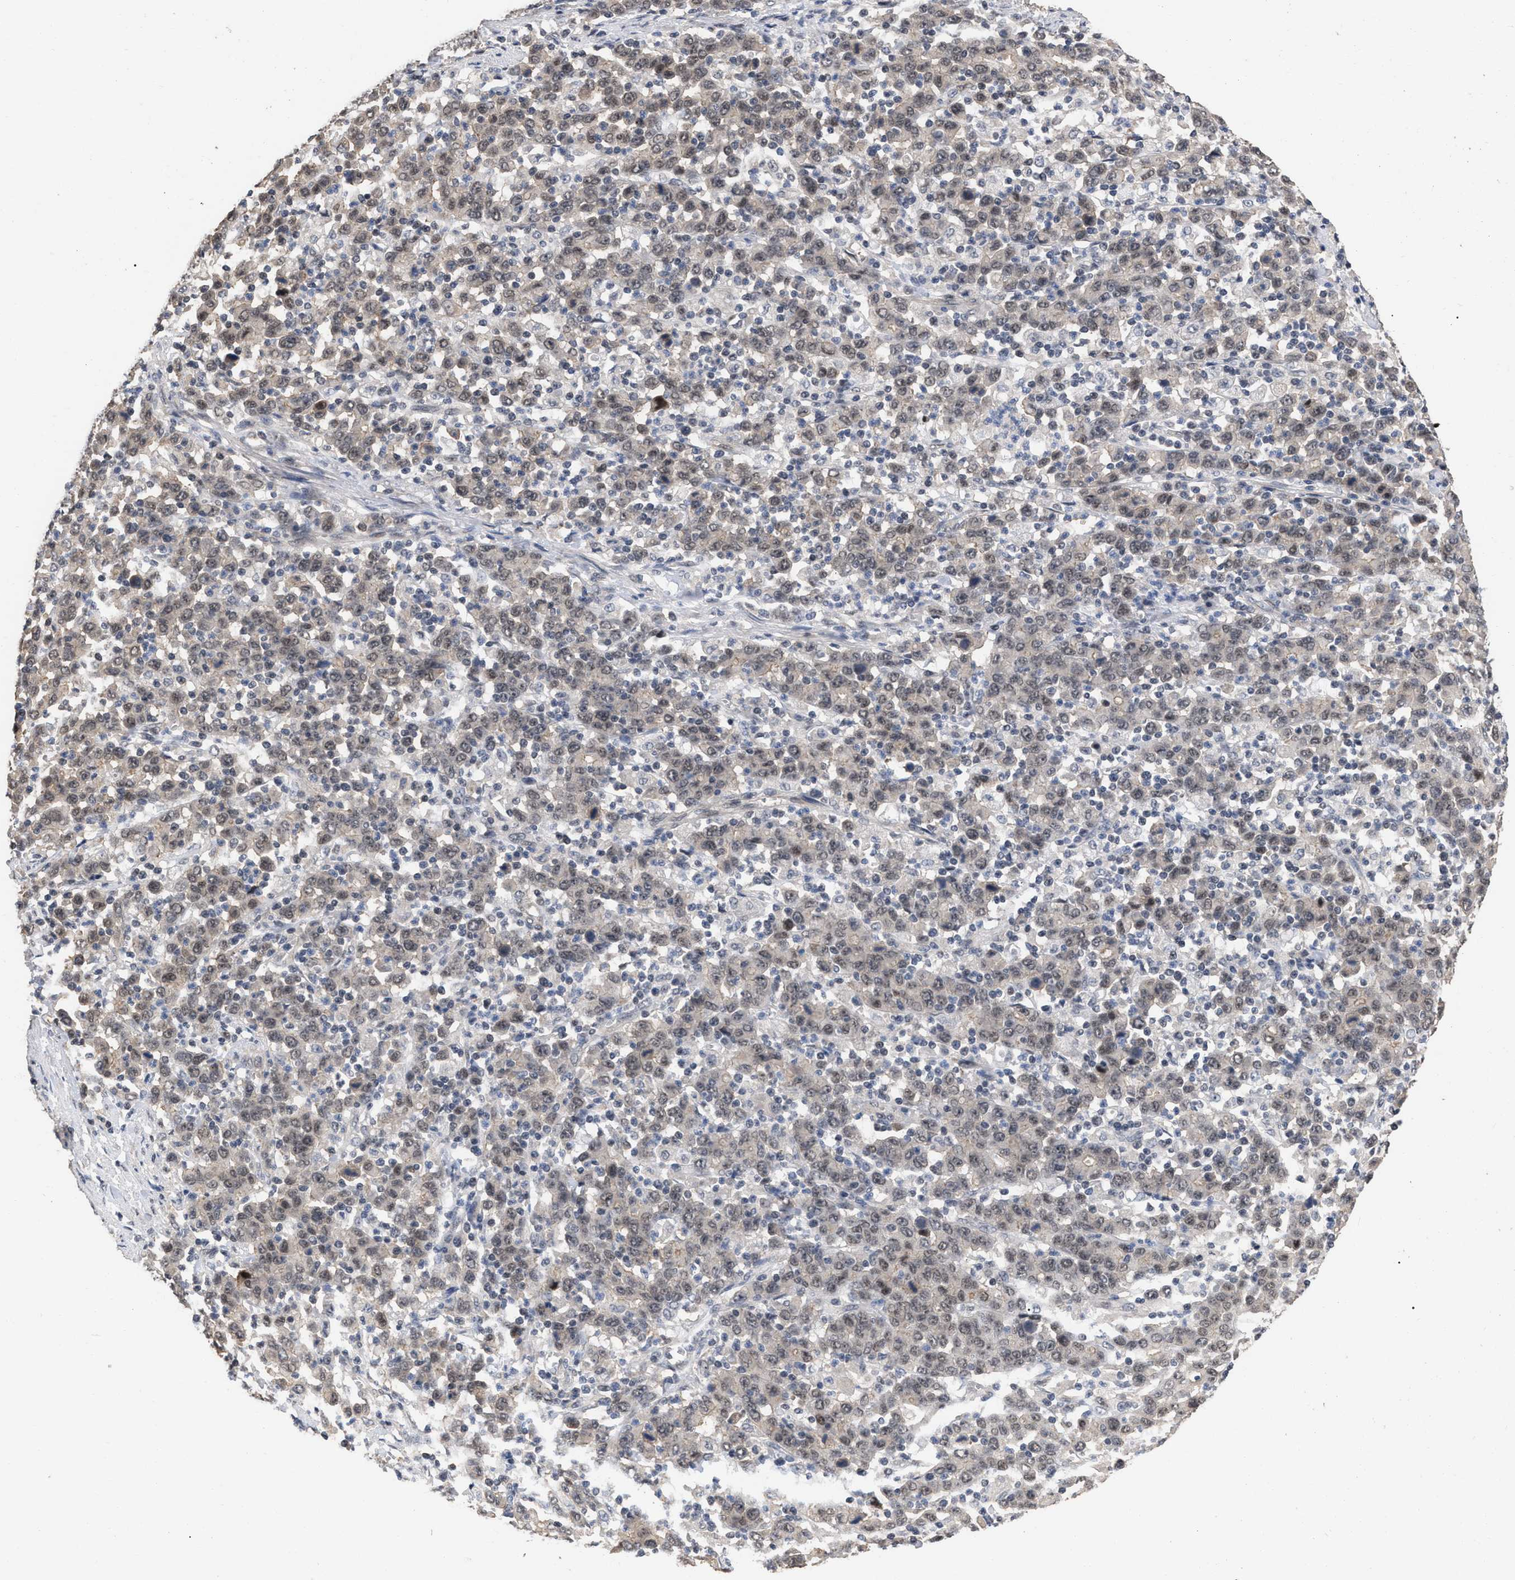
{"staining": {"intensity": "weak", "quantity": ">75%", "location": "cytoplasmic/membranous,nuclear"}, "tissue": "stomach cancer", "cell_type": "Tumor cells", "image_type": "cancer", "snomed": [{"axis": "morphology", "description": "Adenocarcinoma, NOS"}, {"axis": "topography", "description": "Stomach, upper"}], "caption": "Human stomach cancer (adenocarcinoma) stained with a brown dye shows weak cytoplasmic/membranous and nuclear positive positivity in approximately >75% of tumor cells.", "gene": "JAZF1", "patient": {"sex": "male", "age": 69}}